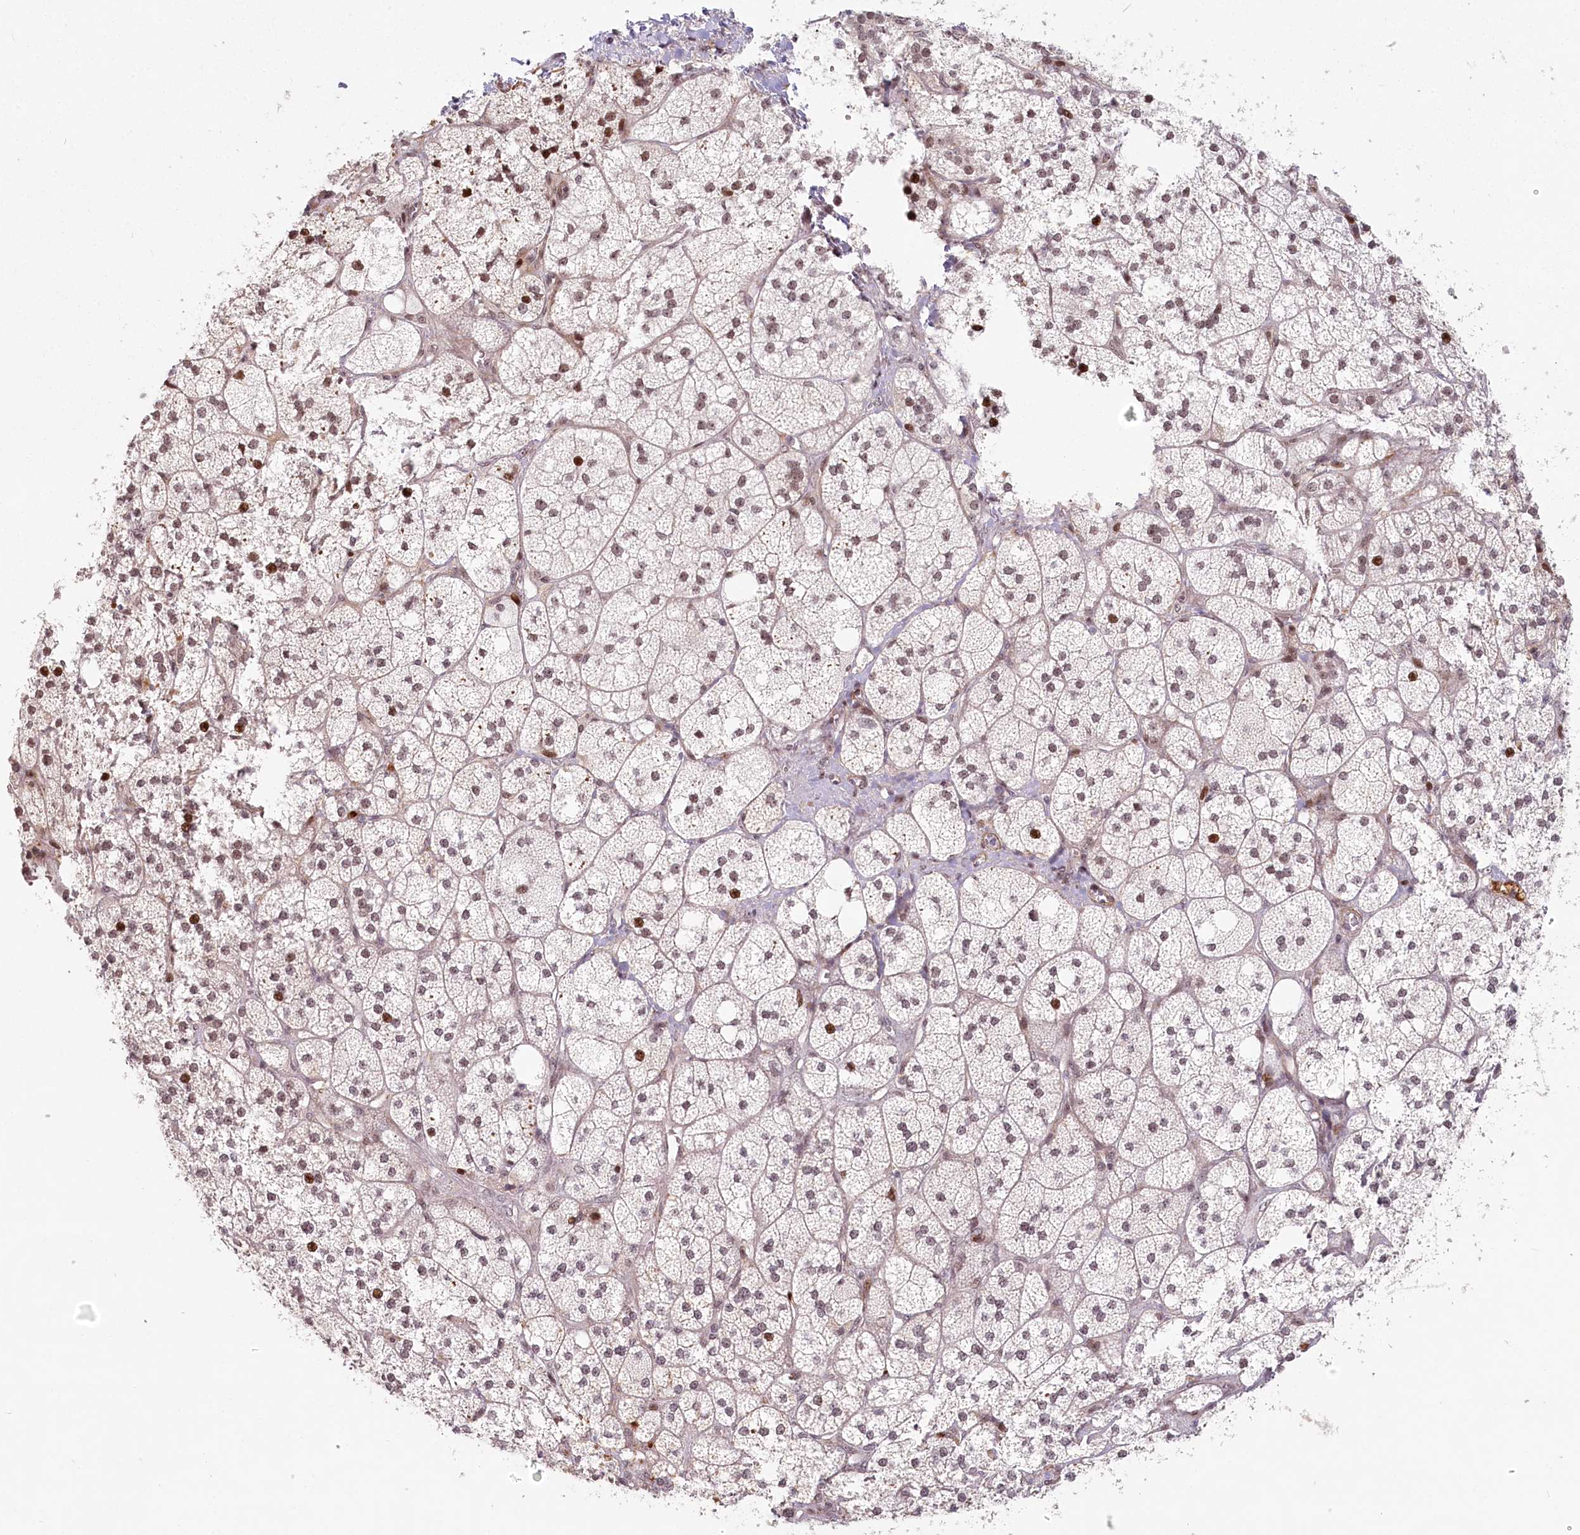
{"staining": {"intensity": "strong", "quantity": "25%-75%", "location": "cytoplasmic/membranous,nuclear"}, "tissue": "adrenal gland", "cell_type": "Glandular cells", "image_type": "normal", "snomed": [{"axis": "morphology", "description": "Normal tissue, NOS"}, {"axis": "topography", "description": "Adrenal gland"}], "caption": "Protein staining shows strong cytoplasmic/membranous,nuclear expression in about 25%-75% of glandular cells in normal adrenal gland.", "gene": "FAM204A", "patient": {"sex": "male", "age": 61}}